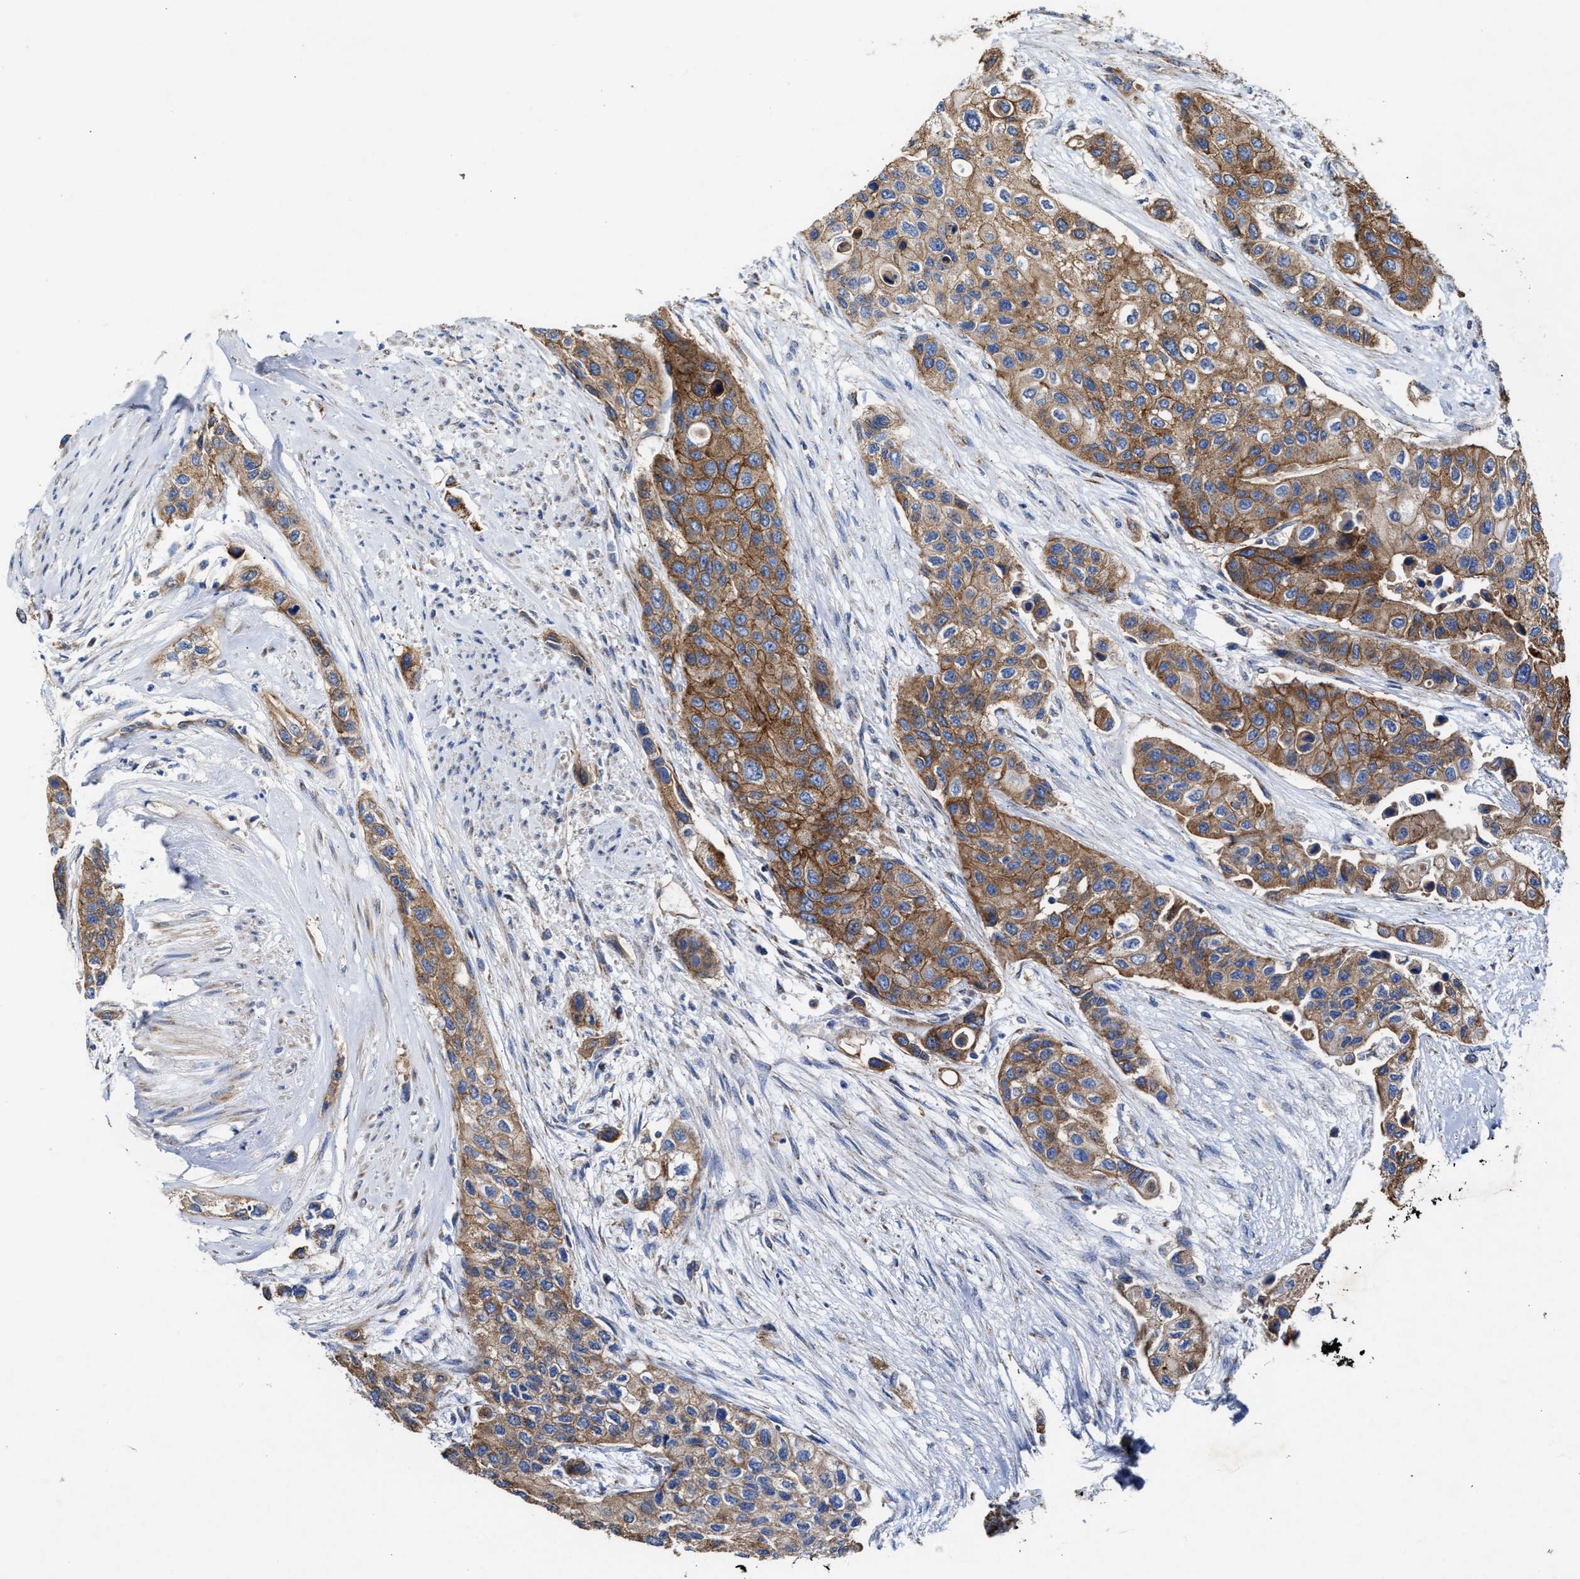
{"staining": {"intensity": "moderate", "quantity": ">75%", "location": "cytoplasmic/membranous"}, "tissue": "urothelial cancer", "cell_type": "Tumor cells", "image_type": "cancer", "snomed": [{"axis": "morphology", "description": "Urothelial carcinoma, High grade"}, {"axis": "topography", "description": "Urinary bladder"}], "caption": "Moderate cytoplasmic/membranous staining for a protein is seen in about >75% of tumor cells of high-grade urothelial carcinoma using immunohistochemistry (IHC).", "gene": "MECR", "patient": {"sex": "female", "age": 56}}